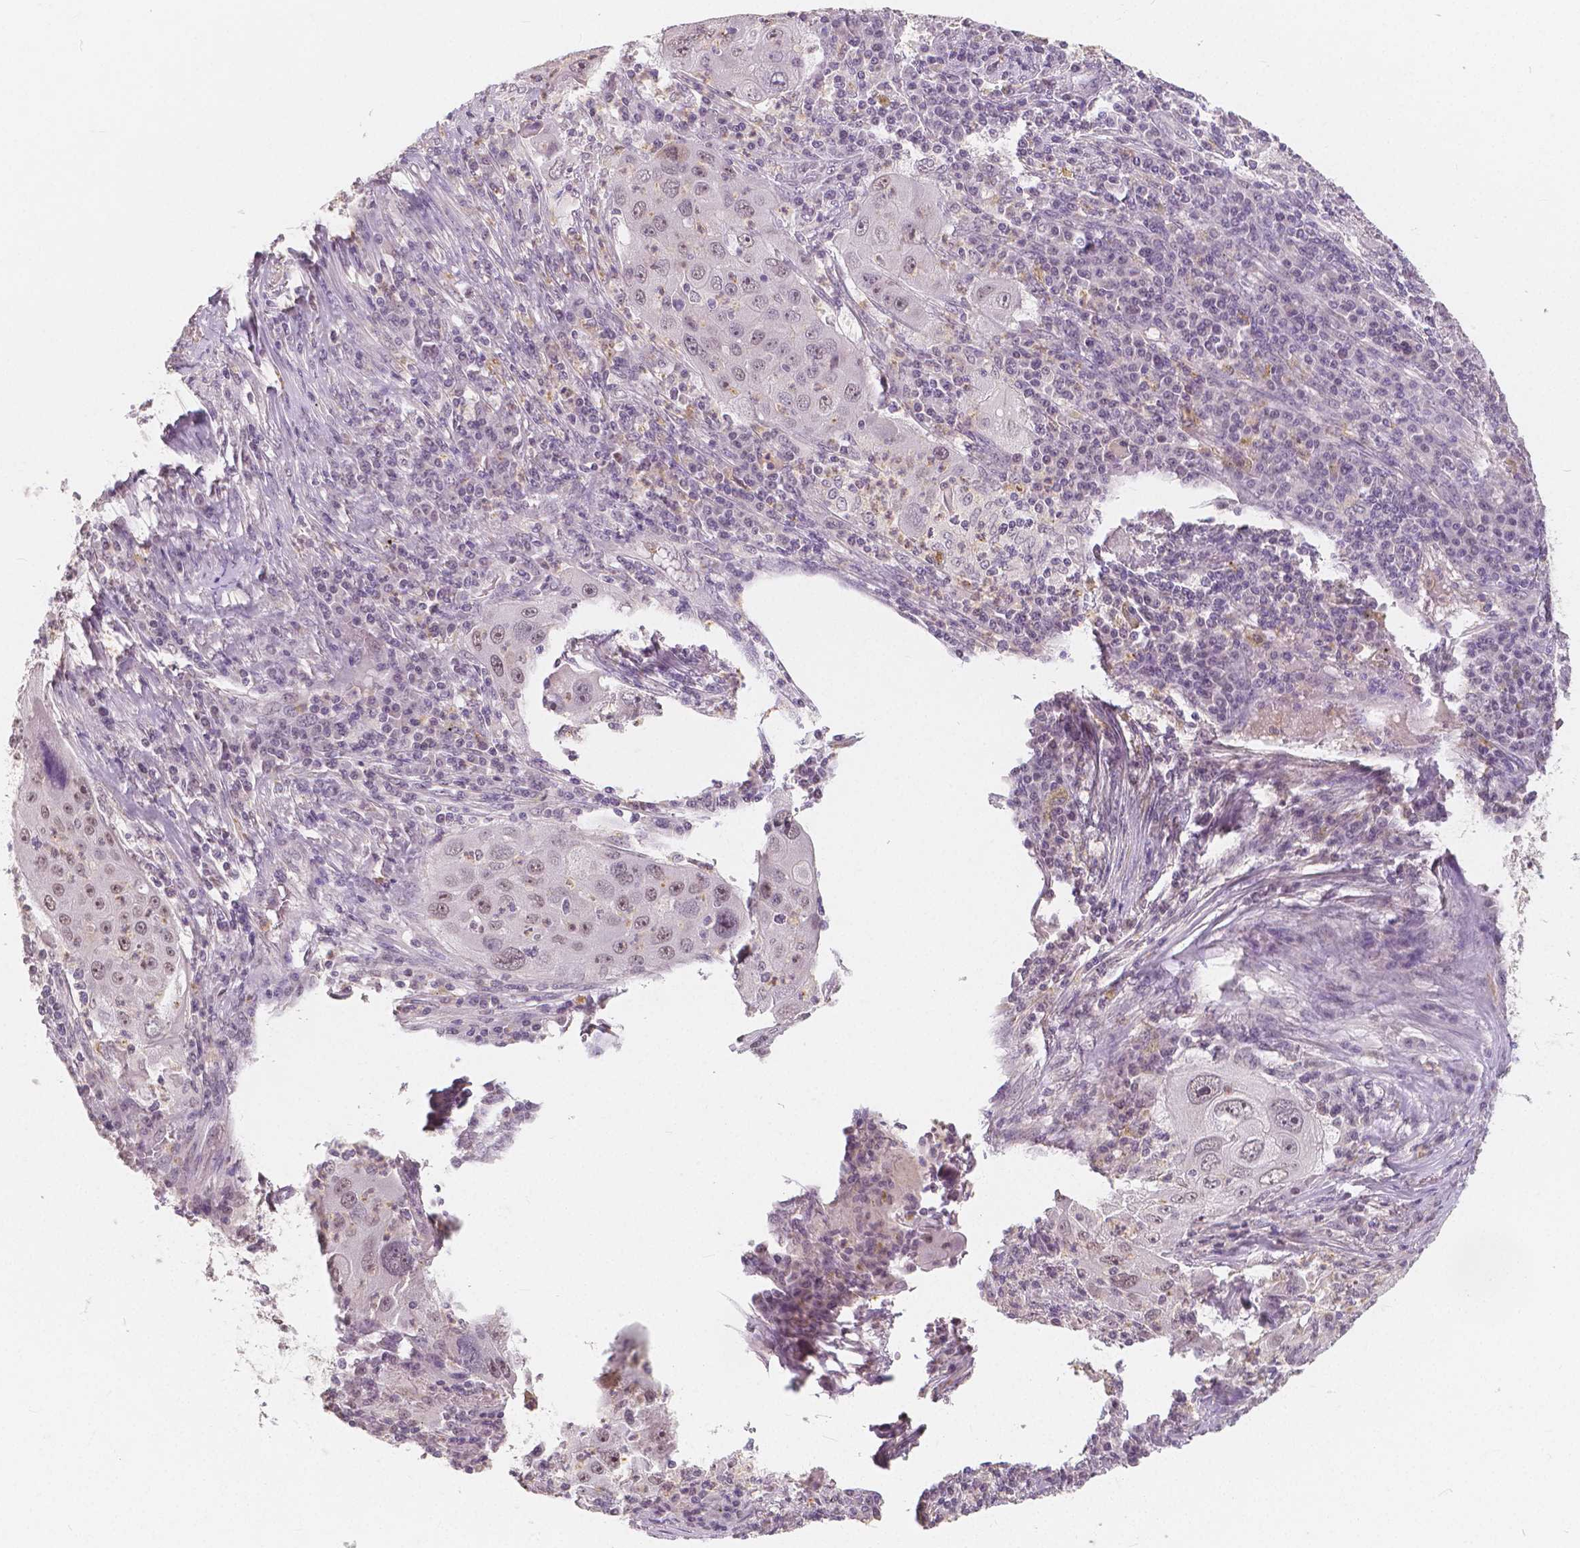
{"staining": {"intensity": "weak", "quantity": "25%-75%", "location": "nuclear"}, "tissue": "lung cancer", "cell_type": "Tumor cells", "image_type": "cancer", "snomed": [{"axis": "morphology", "description": "Squamous cell carcinoma, NOS"}, {"axis": "topography", "description": "Lung"}], "caption": "Protein expression analysis of human squamous cell carcinoma (lung) reveals weak nuclear staining in approximately 25%-75% of tumor cells.", "gene": "NOLC1", "patient": {"sex": "female", "age": 59}}